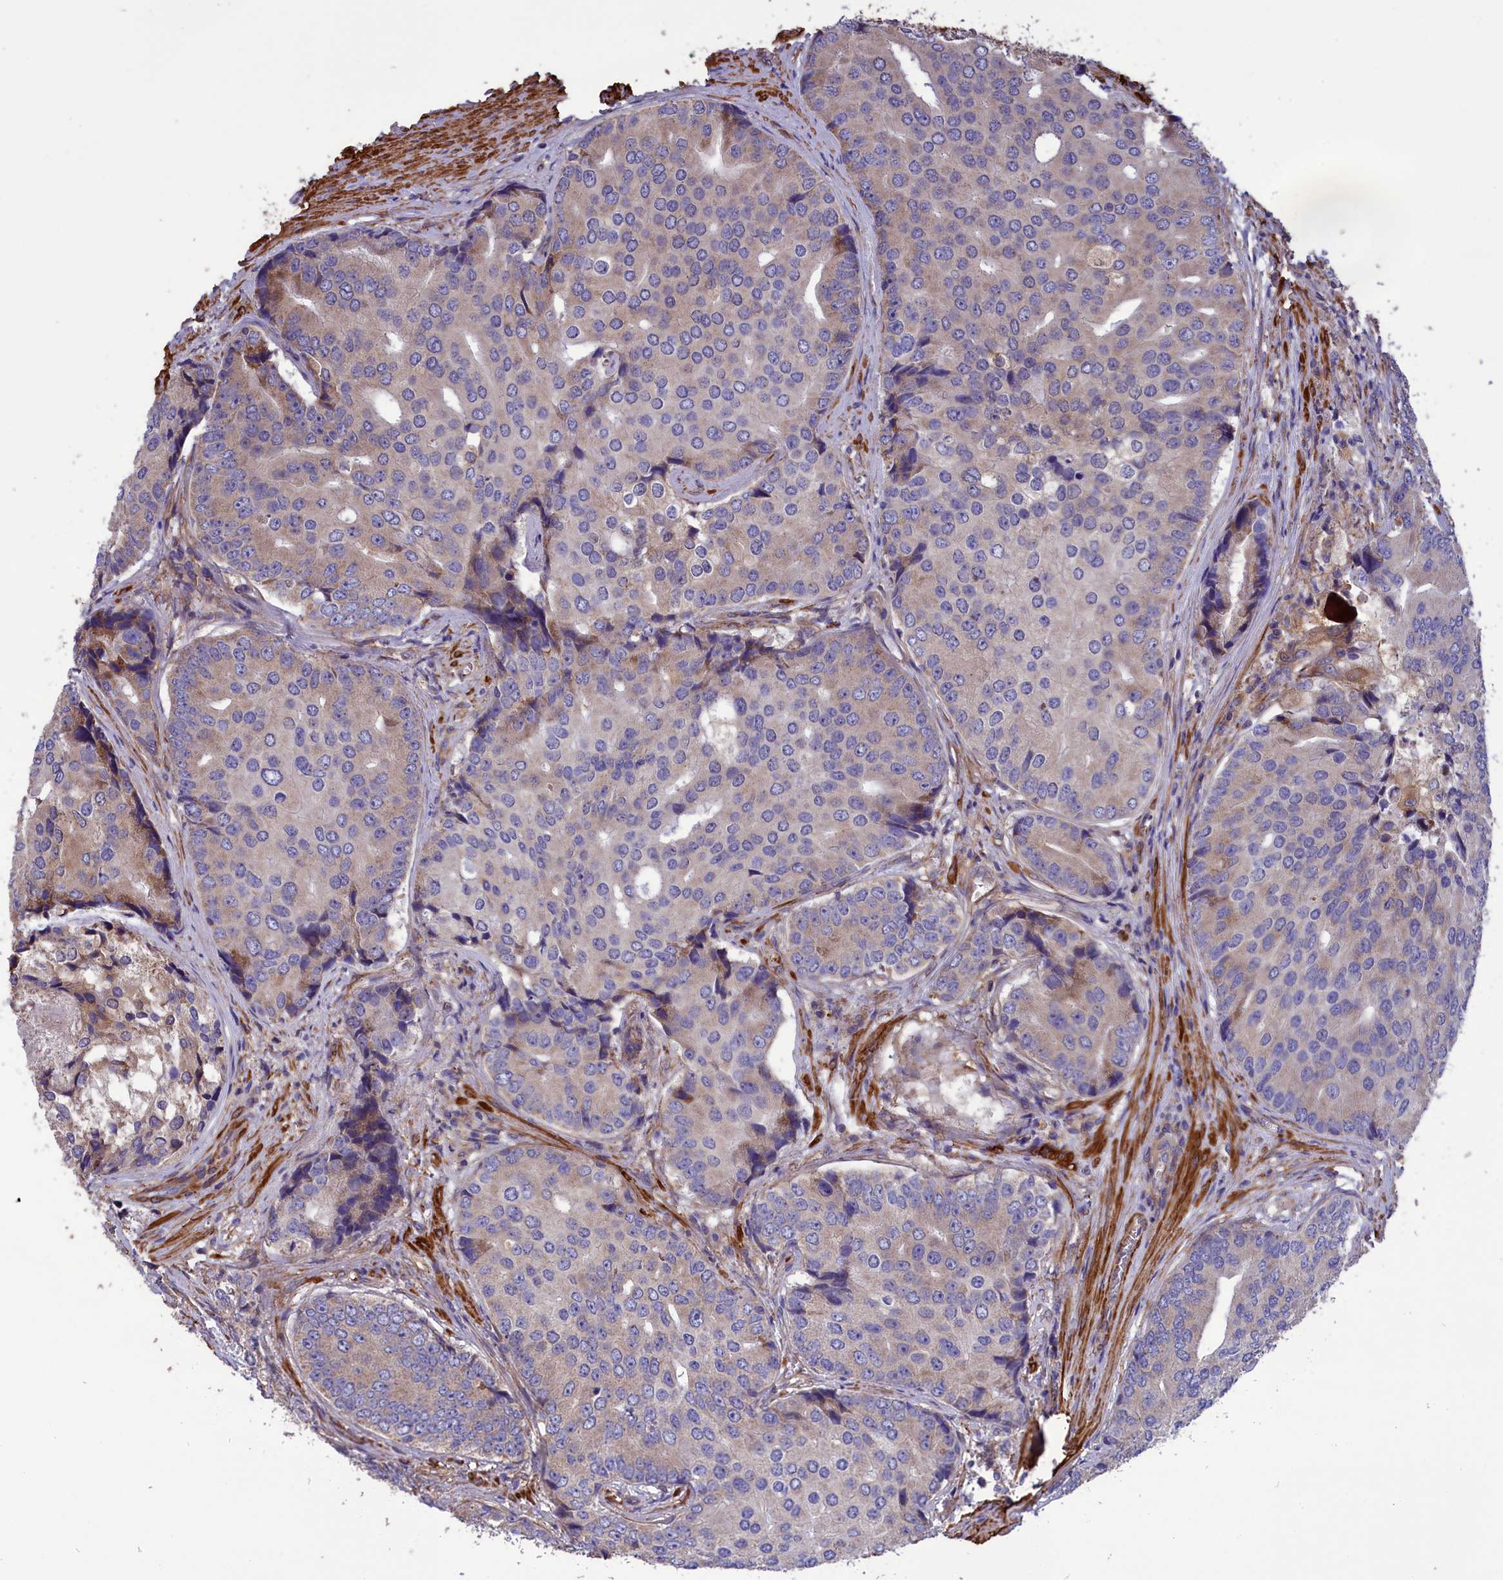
{"staining": {"intensity": "negative", "quantity": "none", "location": "none"}, "tissue": "prostate cancer", "cell_type": "Tumor cells", "image_type": "cancer", "snomed": [{"axis": "morphology", "description": "Adenocarcinoma, High grade"}, {"axis": "topography", "description": "Prostate"}], "caption": "The immunohistochemistry (IHC) micrograph has no significant staining in tumor cells of prostate adenocarcinoma (high-grade) tissue.", "gene": "AMDHD2", "patient": {"sex": "male", "age": 62}}